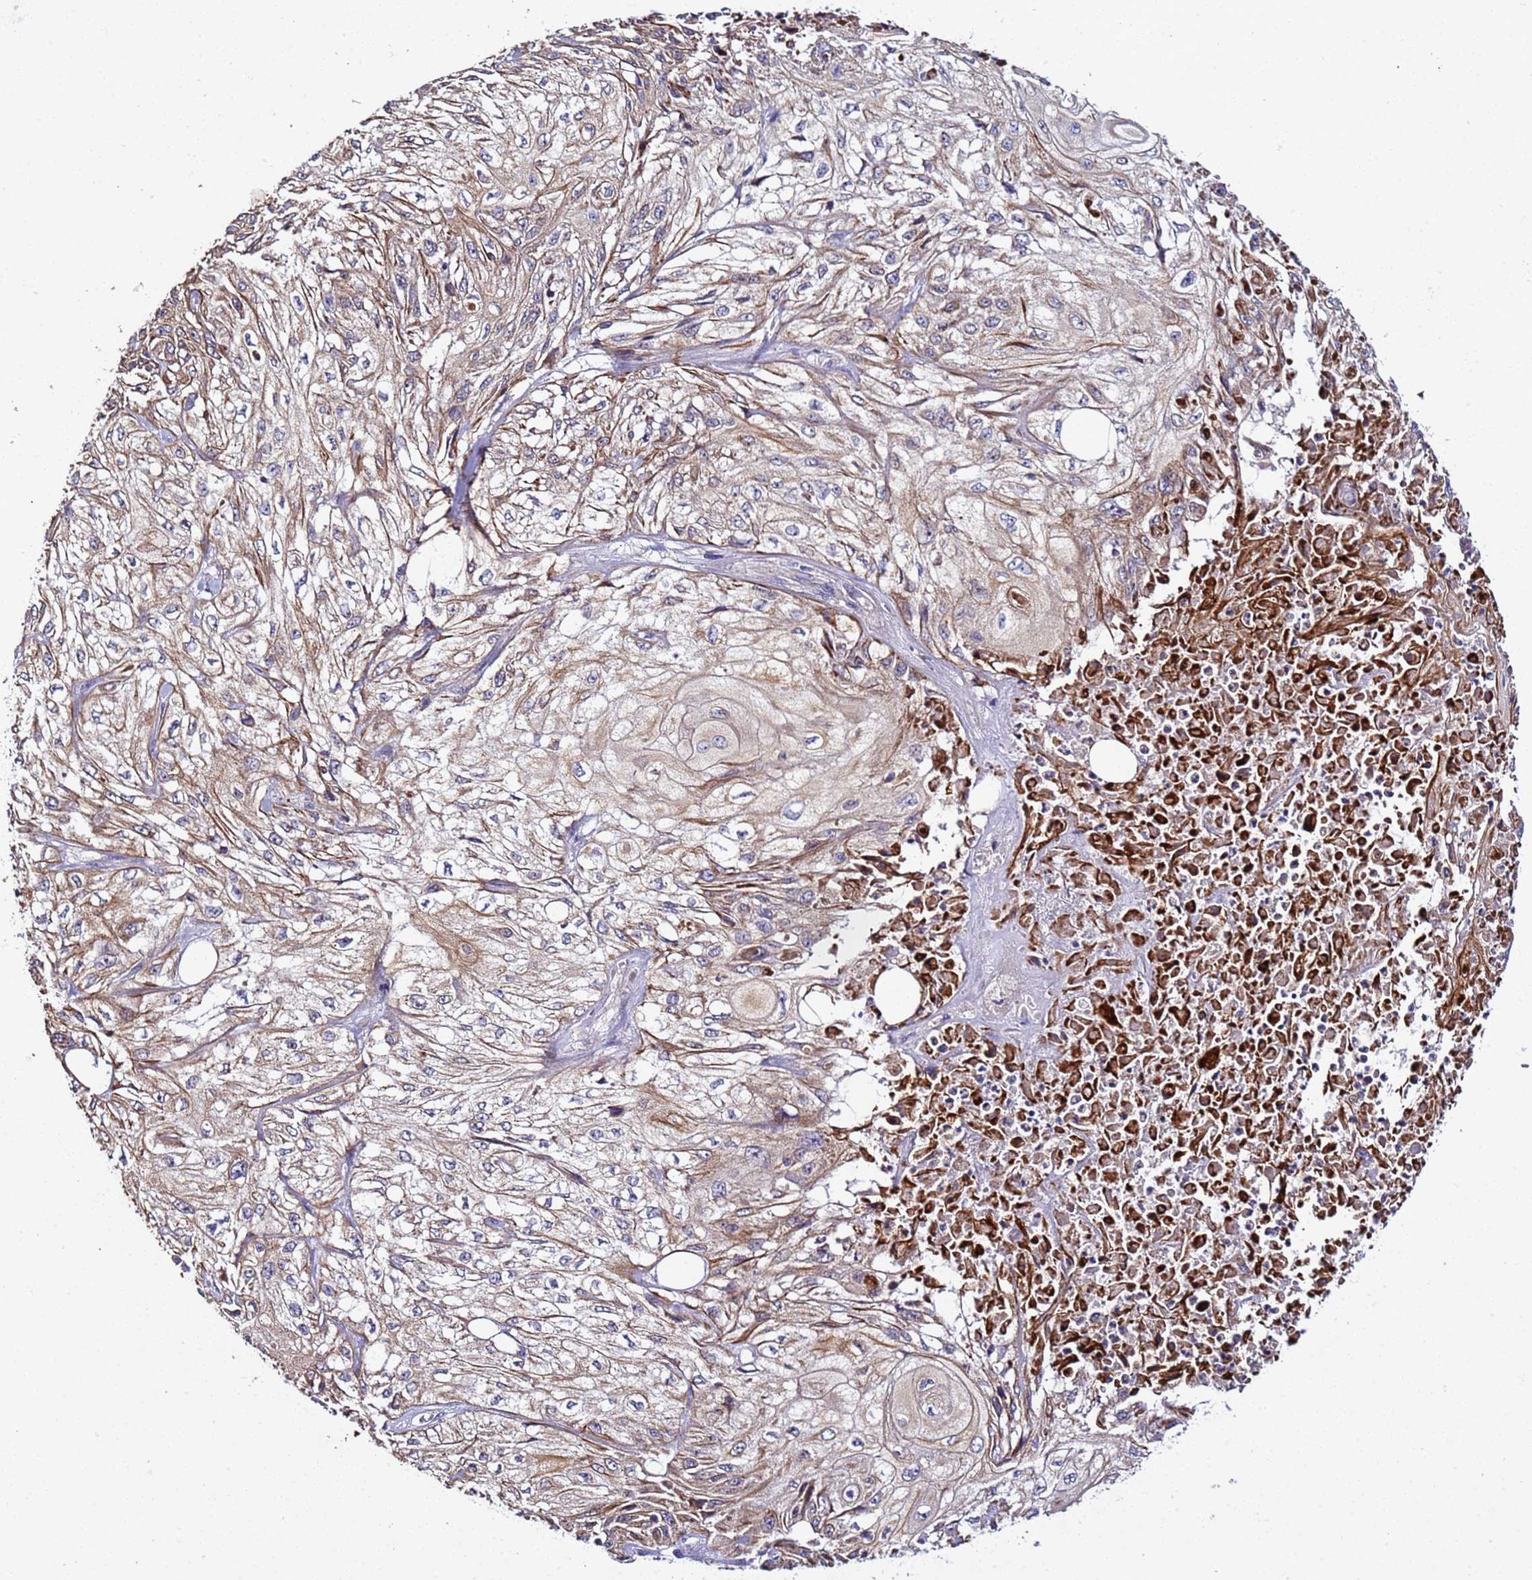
{"staining": {"intensity": "moderate", "quantity": "25%-75%", "location": "cytoplasmic/membranous"}, "tissue": "skin cancer", "cell_type": "Tumor cells", "image_type": "cancer", "snomed": [{"axis": "morphology", "description": "Squamous cell carcinoma, NOS"}, {"axis": "morphology", "description": "Squamous cell carcinoma, metastatic, NOS"}, {"axis": "topography", "description": "Skin"}, {"axis": "topography", "description": "Lymph node"}], "caption": "Immunohistochemistry (IHC) (DAB) staining of human skin cancer displays moderate cytoplasmic/membranous protein staining in approximately 25%-75% of tumor cells. (Stains: DAB in brown, nuclei in blue, Microscopy: brightfield microscopy at high magnification).", "gene": "PLXDC2", "patient": {"sex": "male", "age": 75}}